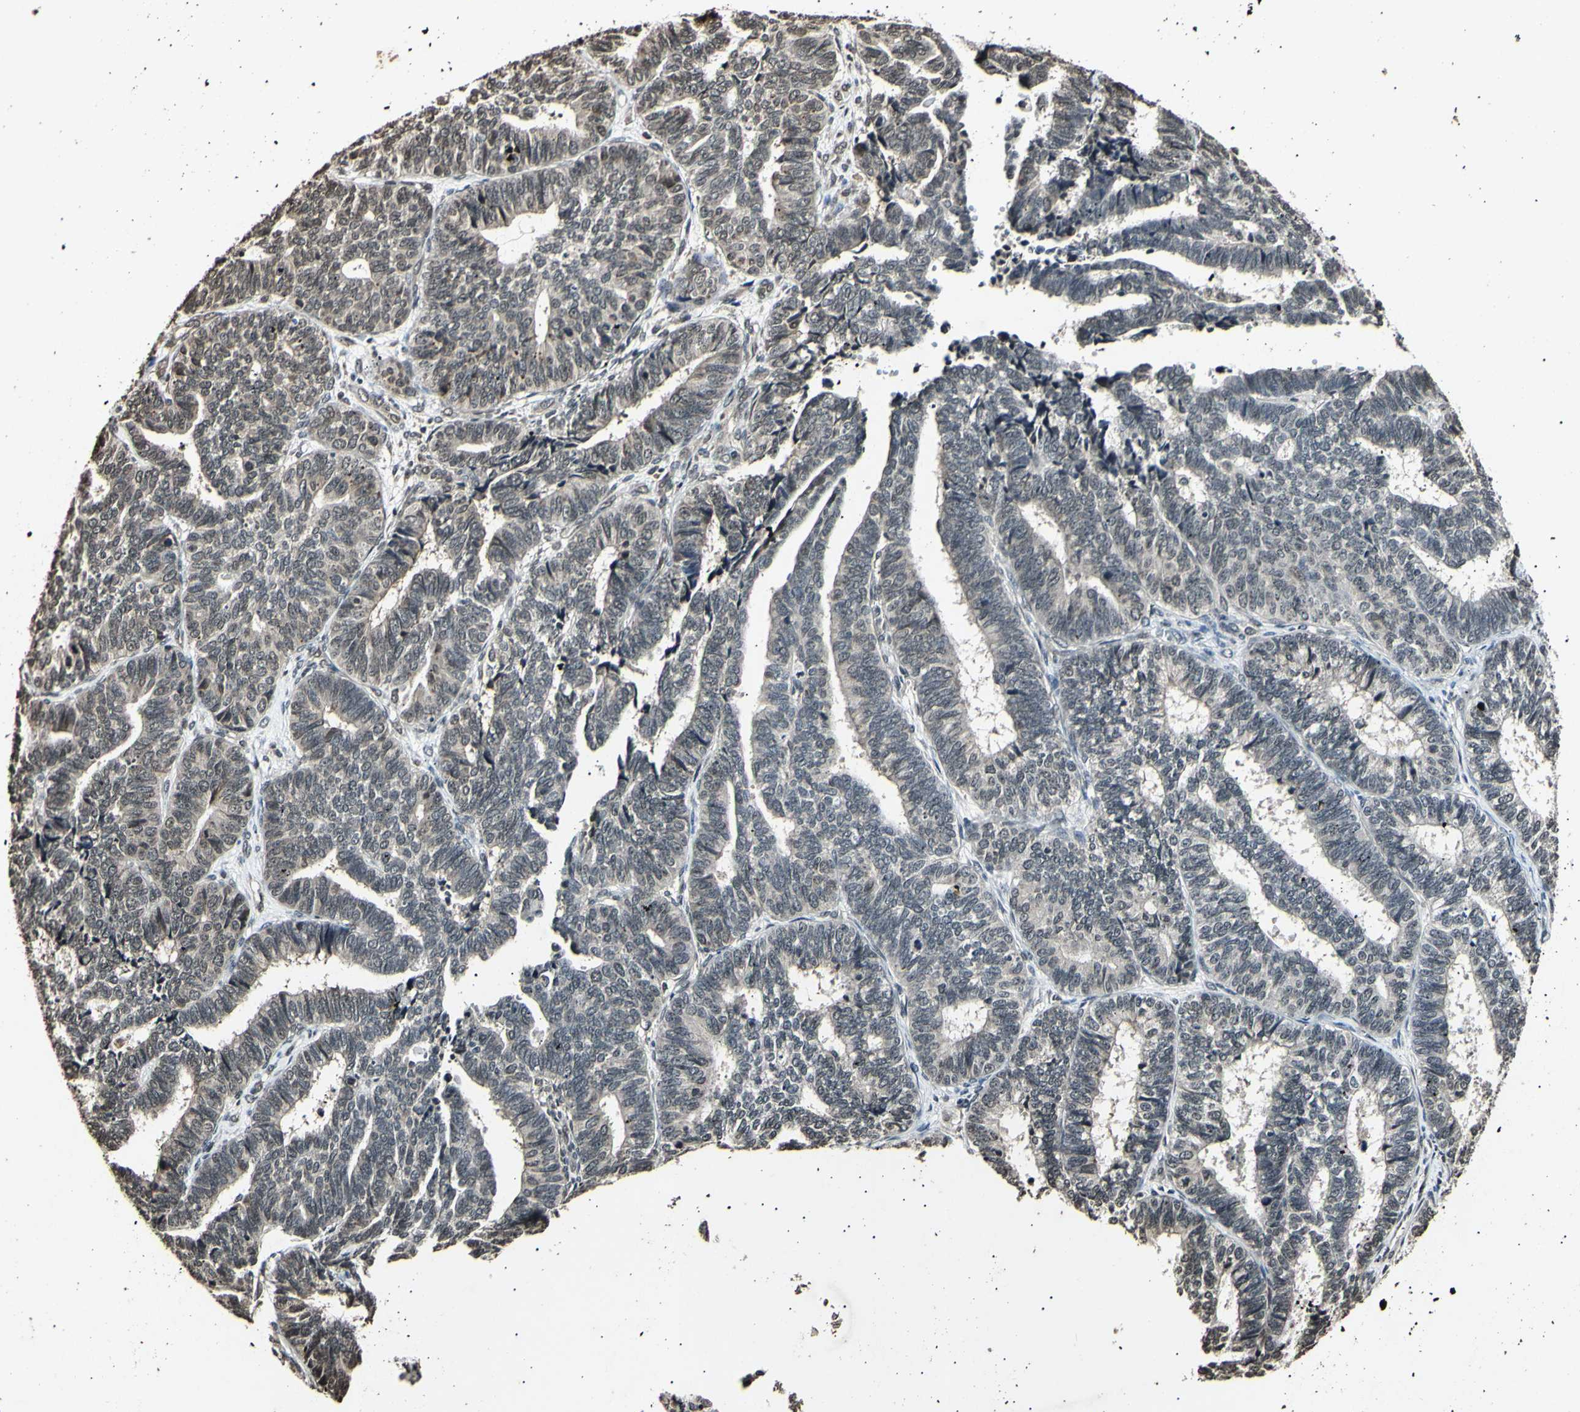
{"staining": {"intensity": "negative", "quantity": "none", "location": "none"}, "tissue": "endometrial cancer", "cell_type": "Tumor cells", "image_type": "cancer", "snomed": [{"axis": "morphology", "description": "Adenocarcinoma, NOS"}, {"axis": "topography", "description": "Endometrium"}], "caption": "IHC image of adenocarcinoma (endometrial) stained for a protein (brown), which exhibits no expression in tumor cells. Brightfield microscopy of immunohistochemistry stained with DAB (brown) and hematoxylin (blue), captured at high magnification.", "gene": "ANAPC7", "patient": {"sex": "female", "age": 70}}